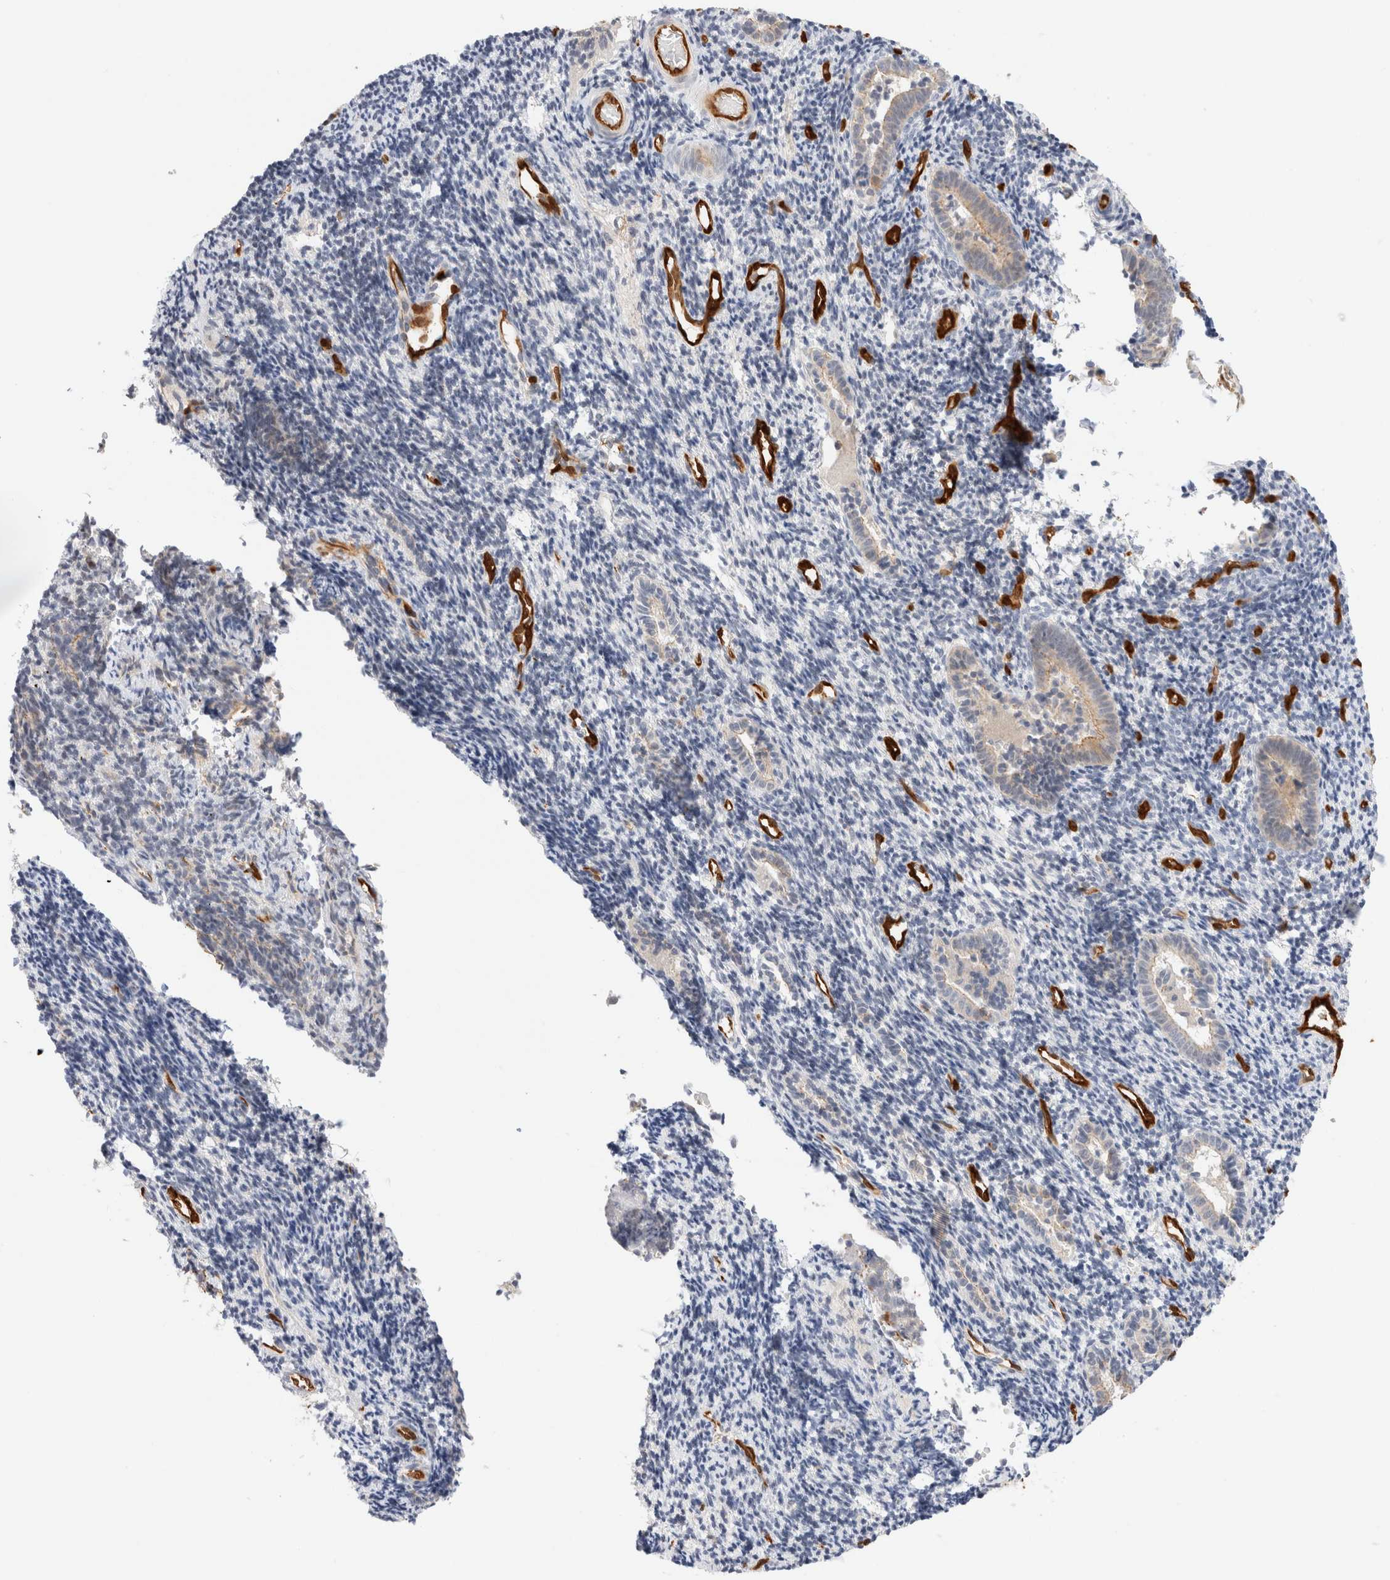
{"staining": {"intensity": "negative", "quantity": "none", "location": "none"}, "tissue": "endometrium", "cell_type": "Cells in endometrial stroma", "image_type": "normal", "snomed": [{"axis": "morphology", "description": "Normal tissue, NOS"}, {"axis": "topography", "description": "Uterus"}, {"axis": "topography", "description": "Endometrium"}], "caption": "IHC histopathology image of normal human endometrium stained for a protein (brown), which shows no staining in cells in endometrial stroma.", "gene": "LMCD1", "patient": {"sex": "female", "age": 33}}